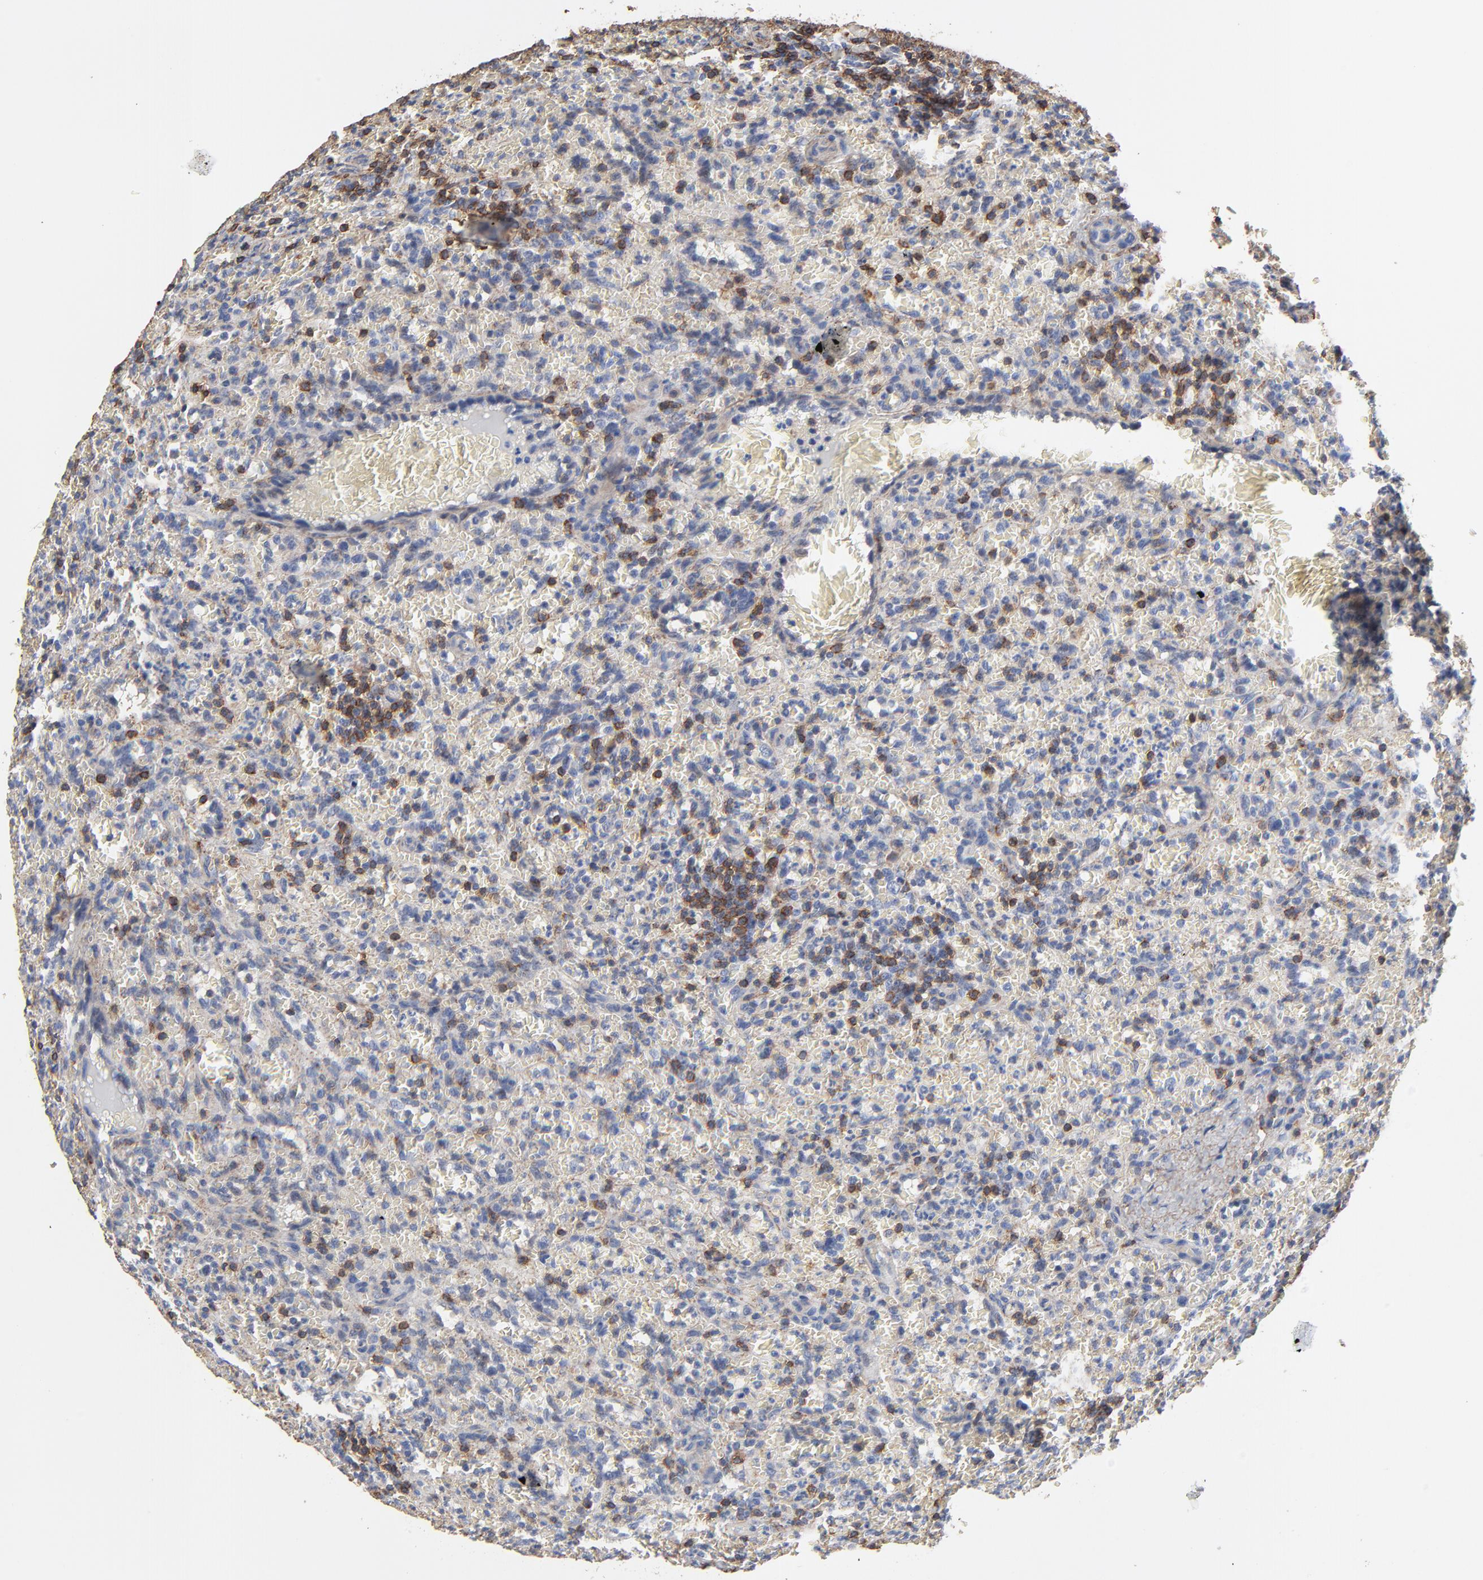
{"staining": {"intensity": "negative", "quantity": "none", "location": "none"}, "tissue": "lymphoma", "cell_type": "Tumor cells", "image_type": "cancer", "snomed": [{"axis": "morphology", "description": "Malignant lymphoma, non-Hodgkin's type, Low grade"}, {"axis": "topography", "description": "Spleen"}], "caption": "Malignant lymphoma, non-Hodgkin's type (low-grade) was stained to show a protein in brown. There is no significant positivity in tumor cells.", "gene": "SKAP1", "patient": {"sex": "female", "age": 64}}